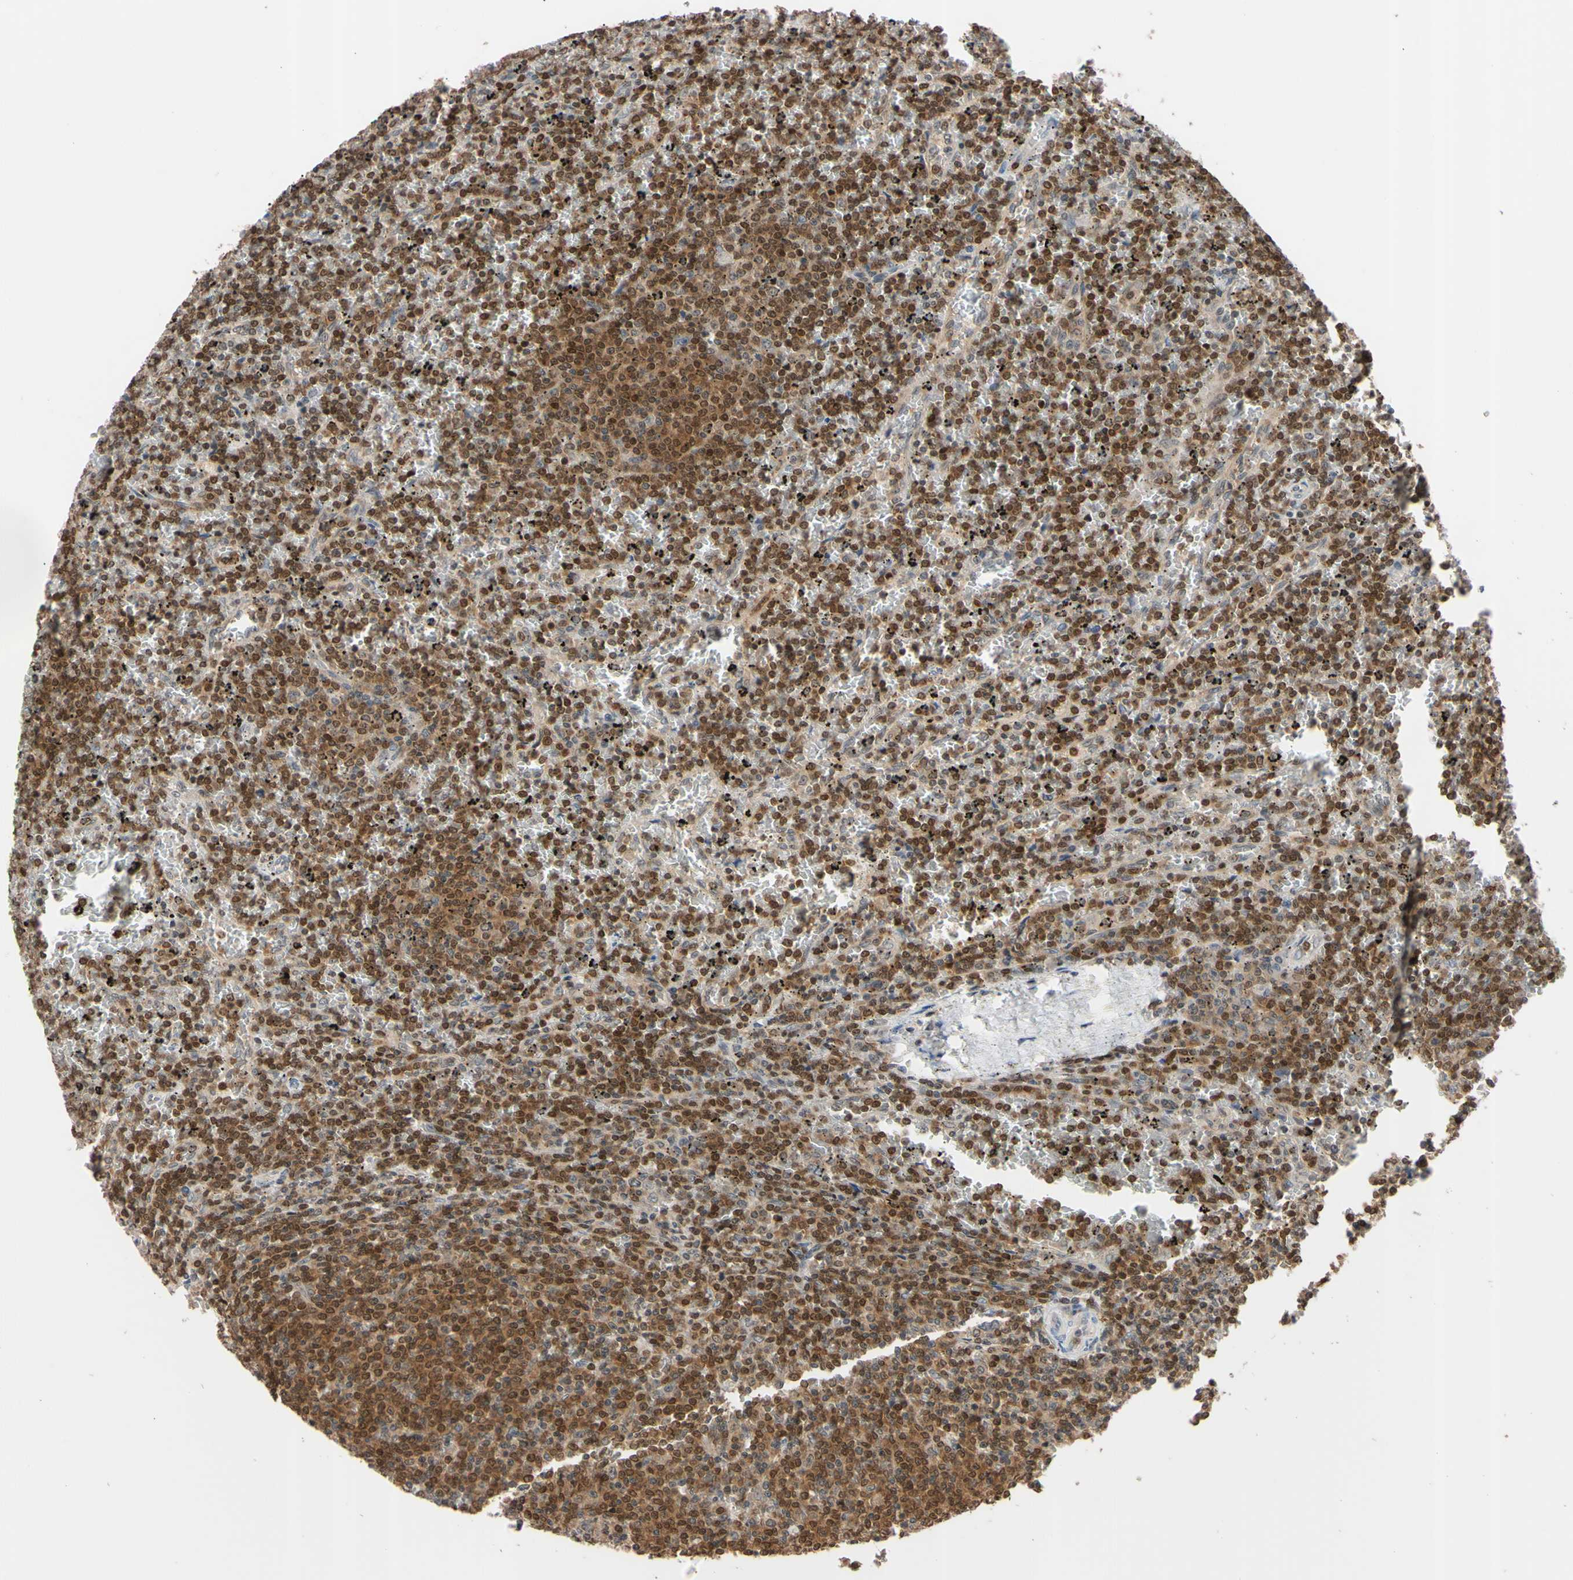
{"staining": {"intensity": "moderate", "quantity": ">75%", "location": "cytoplasmic/membranous"}, "tissue": "lymphoma", "cell_type": "Tumor cells", "image_type": "cancer", "snomed": [{"axis": "morphology", "description": "Malignant lymphoma, non-Hodgkin's type, Low grade"}, {"axis": "topography", "description": "Spleen"}], "caption": "This micrograph reveals immunohistochemistry (IHC) staining of human malignant lymphoma, non-Hodgkin's type (low-grade), with medium moderate cytoplasmic/membranous staining in approximately >75% of tumor cells.", "gene": "UBE2I", "patient": {"sex": "female", "age": 77}}